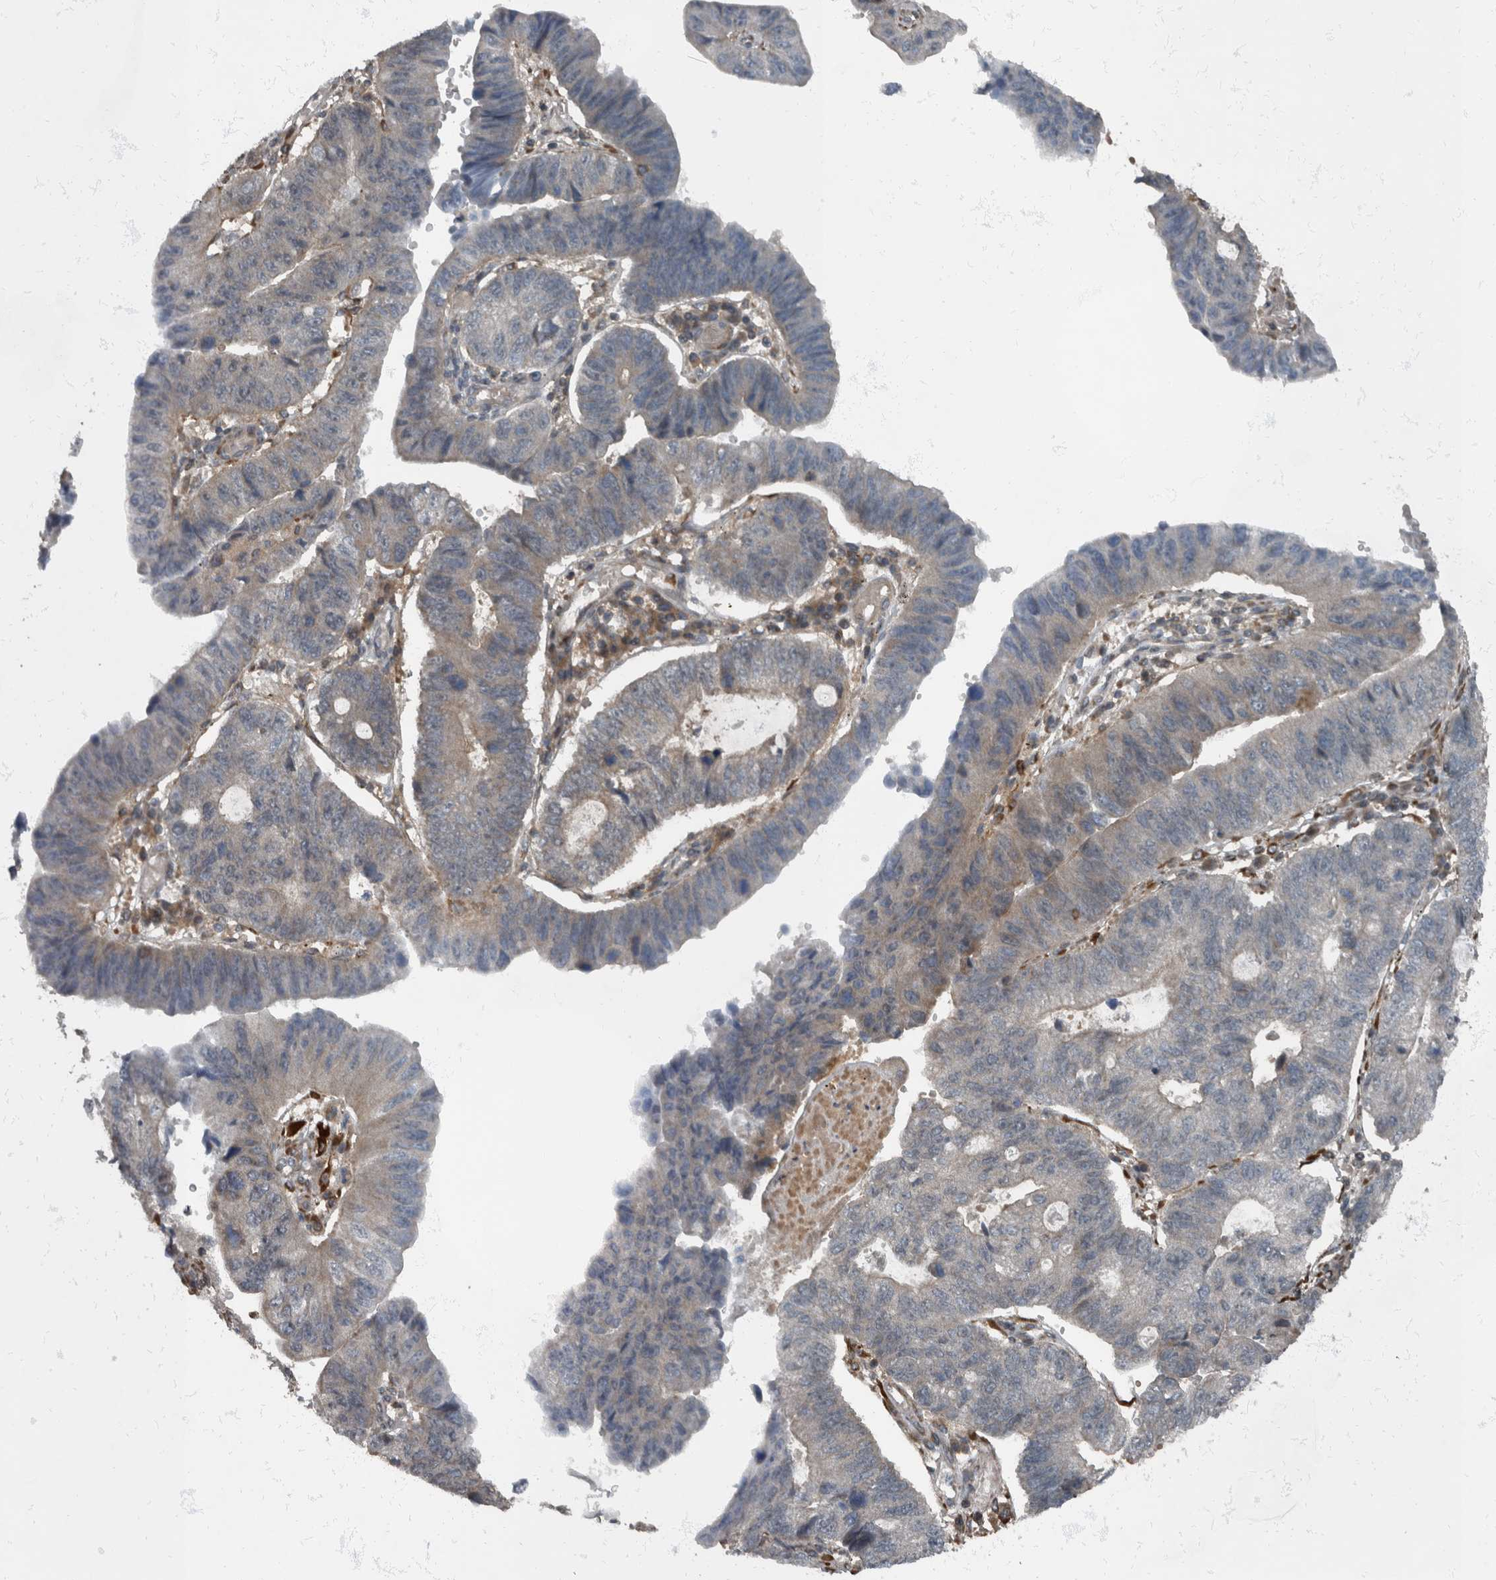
{"staining": {"intensity": "weak", "quantity": "<25%", "location": "cytoplasmic/membranous"}, "tissue": "stomach cancer", "cell_type": "Tumor cells", "image_type": "cancer", "snomed": [{"axis": "morphology", "description": "Adenocarcinoma, NOS"}, {"axis": "topography", "description": "Stomach"}], "caption": "Immunohistochemistry micrograph of neoplastic tissue: stomach cancer (adenocarcinoma) stained with DAB (3,3'-diaminobenzidine) shows no significant protein positivity in tumor cells. (DAB (3,3'-diaminobenzidine) immunohistochemistry (IHC), high magnification).", "gene": "RABGGTB", "patient": {"sex": "male", "age": 59}}